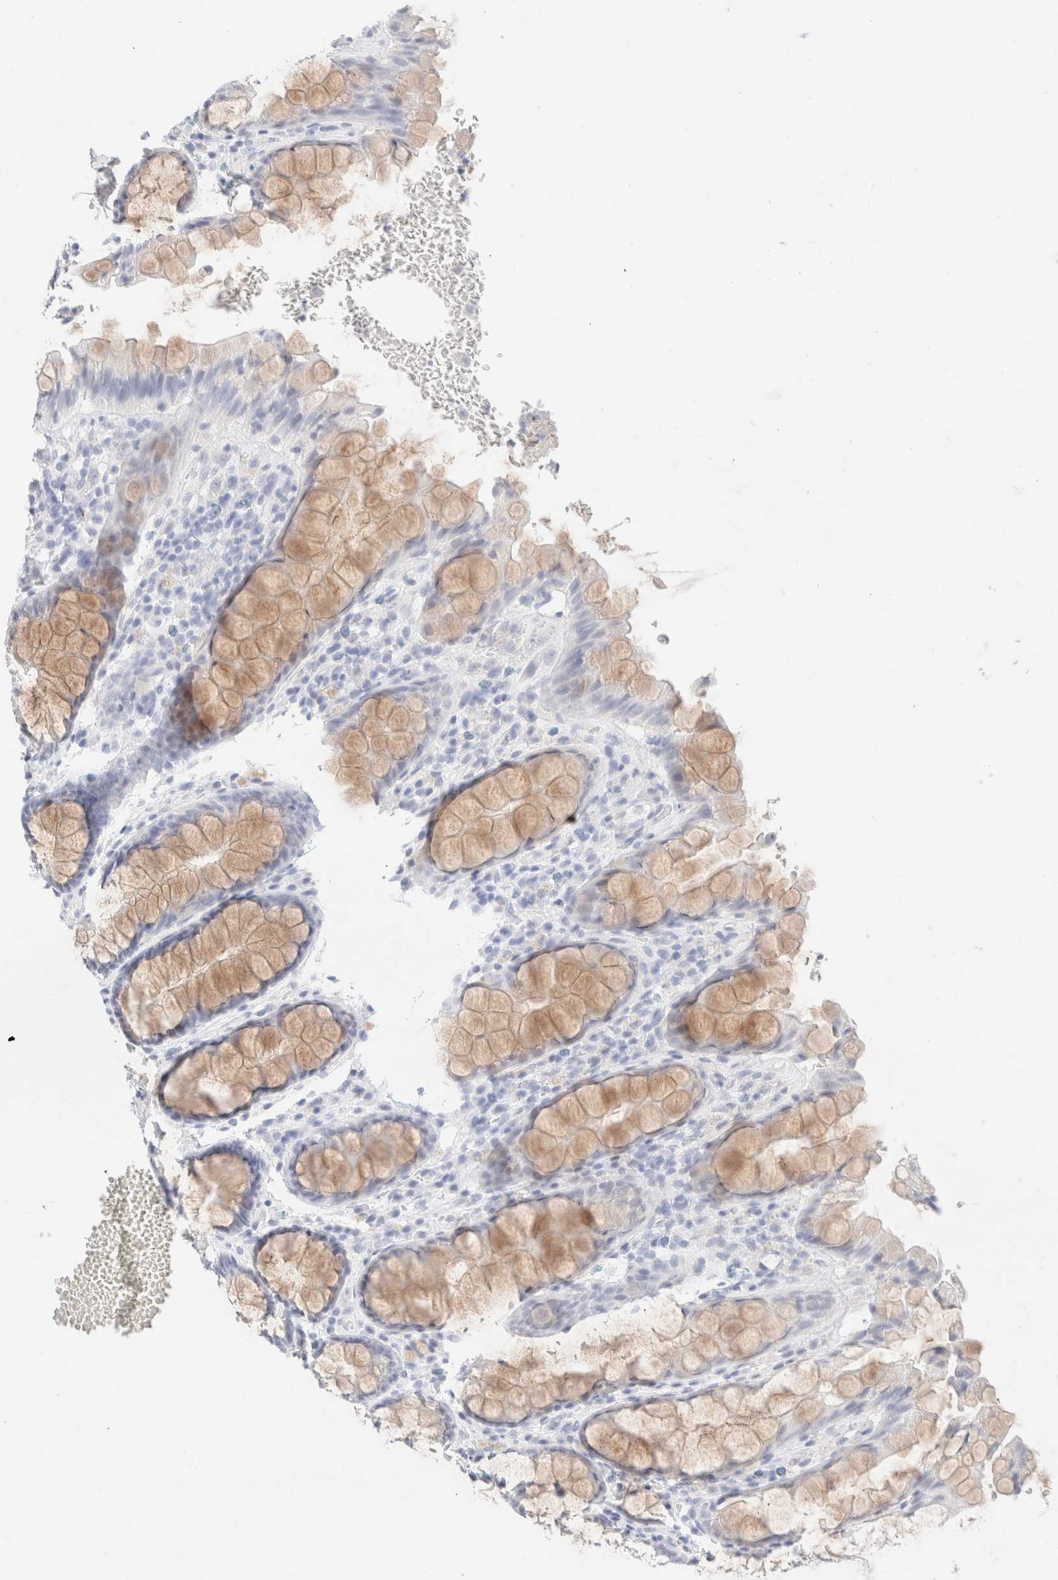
{"staining": {"intensity": "moderate", "quantity": ">75%", "location": "cytoplasmic/membranous"}, "tissue": "rectum", "cell_type": "Glandular cells", "image_type": "normal", "snomed": [{"axis": "morphology", "description": "Normal tissue, NOS"}, {"axis": "topography", "description": "Rectum"}], "caption": "Rectum stained with IHC demonstrates moderate cytoplasmic/membranous staining in approximately >75% of glandular cells.", "gene": "KRT15", "patient": {"sex": "male", "age": 64}}